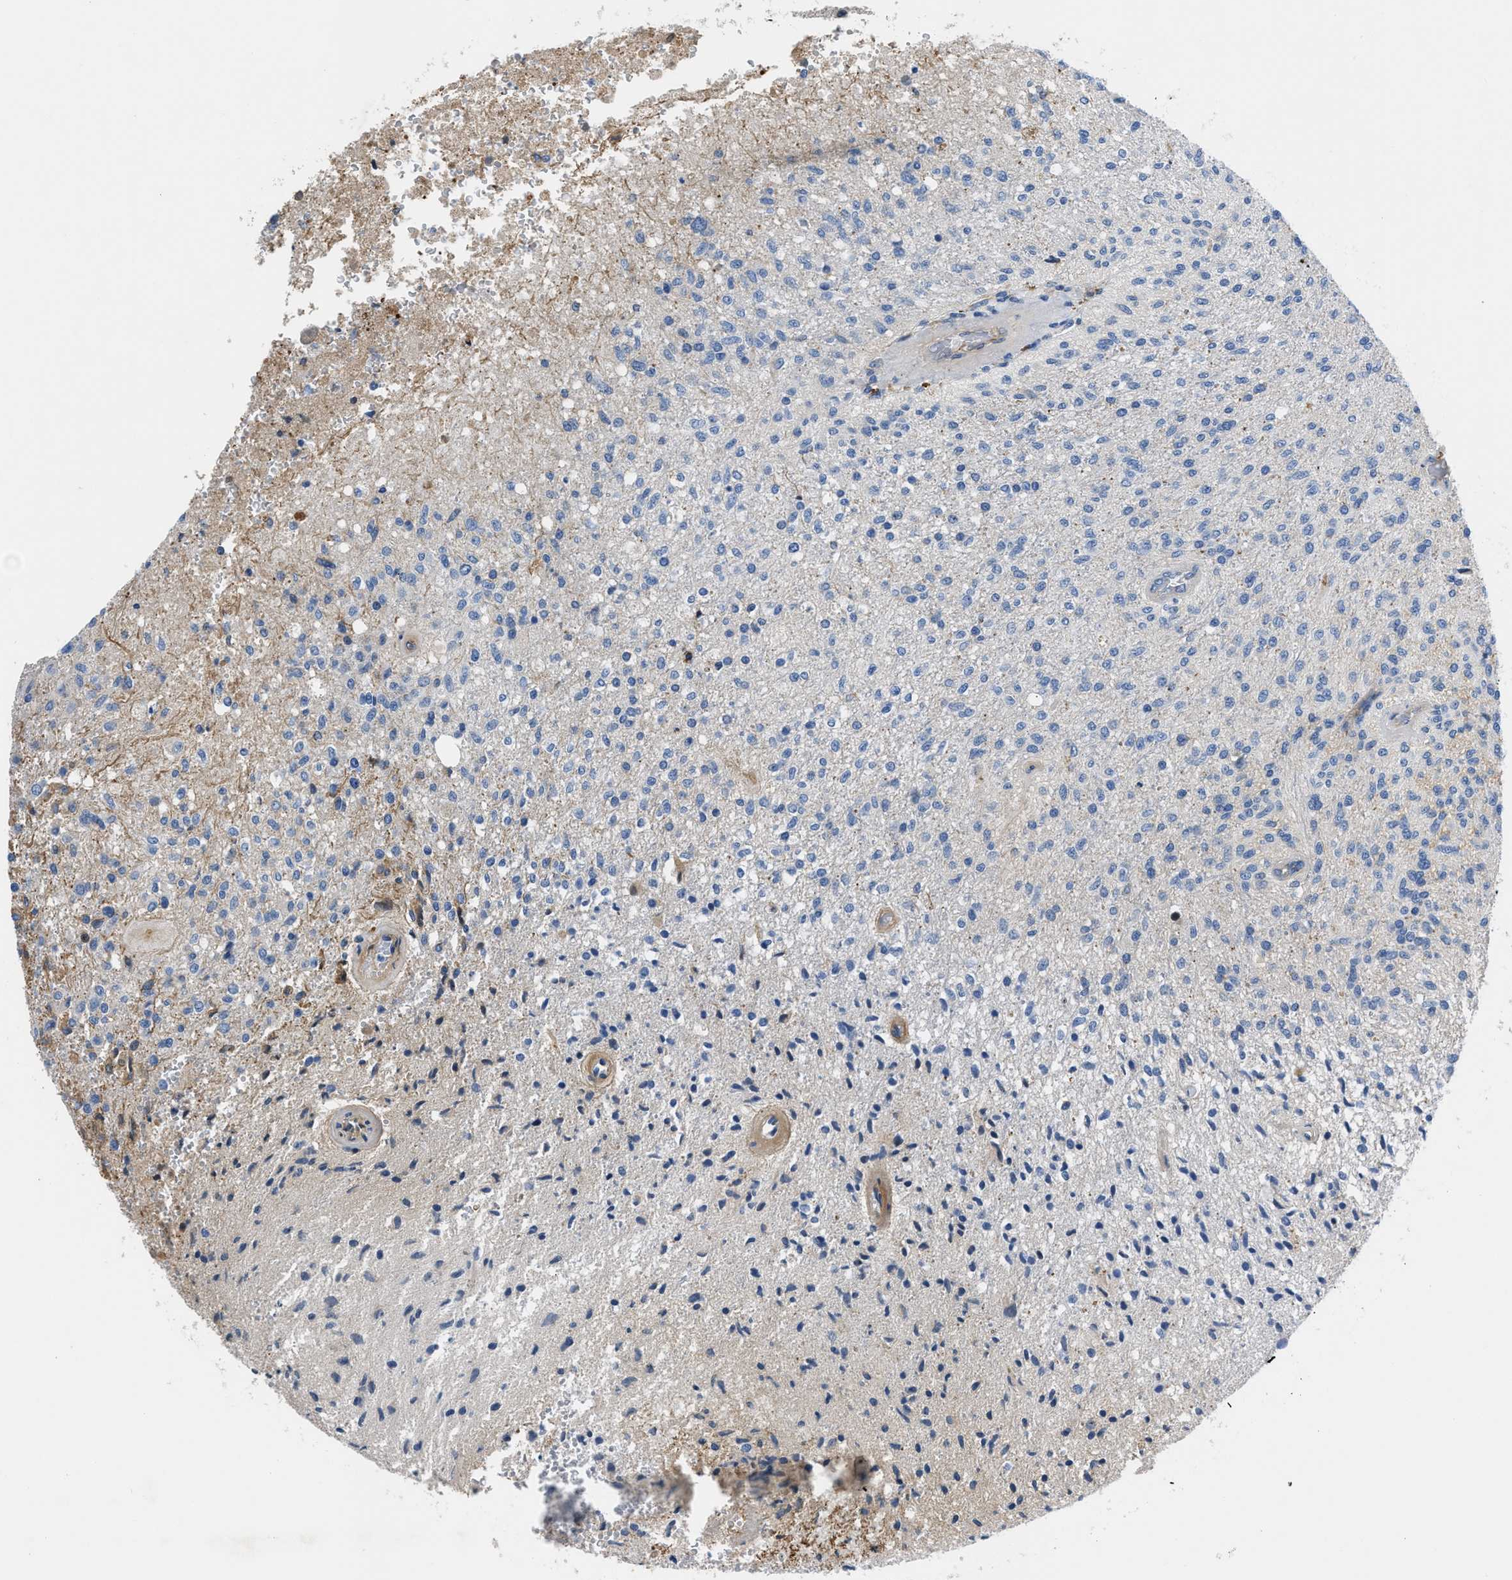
{"staining": {"intensity": "negative", "quantity": "none", "location": "none"}, "tissue": "glioma", "cell_type": "Tumor cells", "image_type": "cancer", "snomed": [{"axis": "morphology", "description": "Normal tissue, NOS"}, {"axis": "morphology", "description": "Glioma, malignant, High grade"}, {"axis": "topography", "description": "Cerebral cortex"}], "caption": "Immunohistochemical staining of high-grade glioma (malignant) reveals no significant expression in tumor cells.", "gene": "HSPG2", "patient": {"sex": "male", "age": 77}}